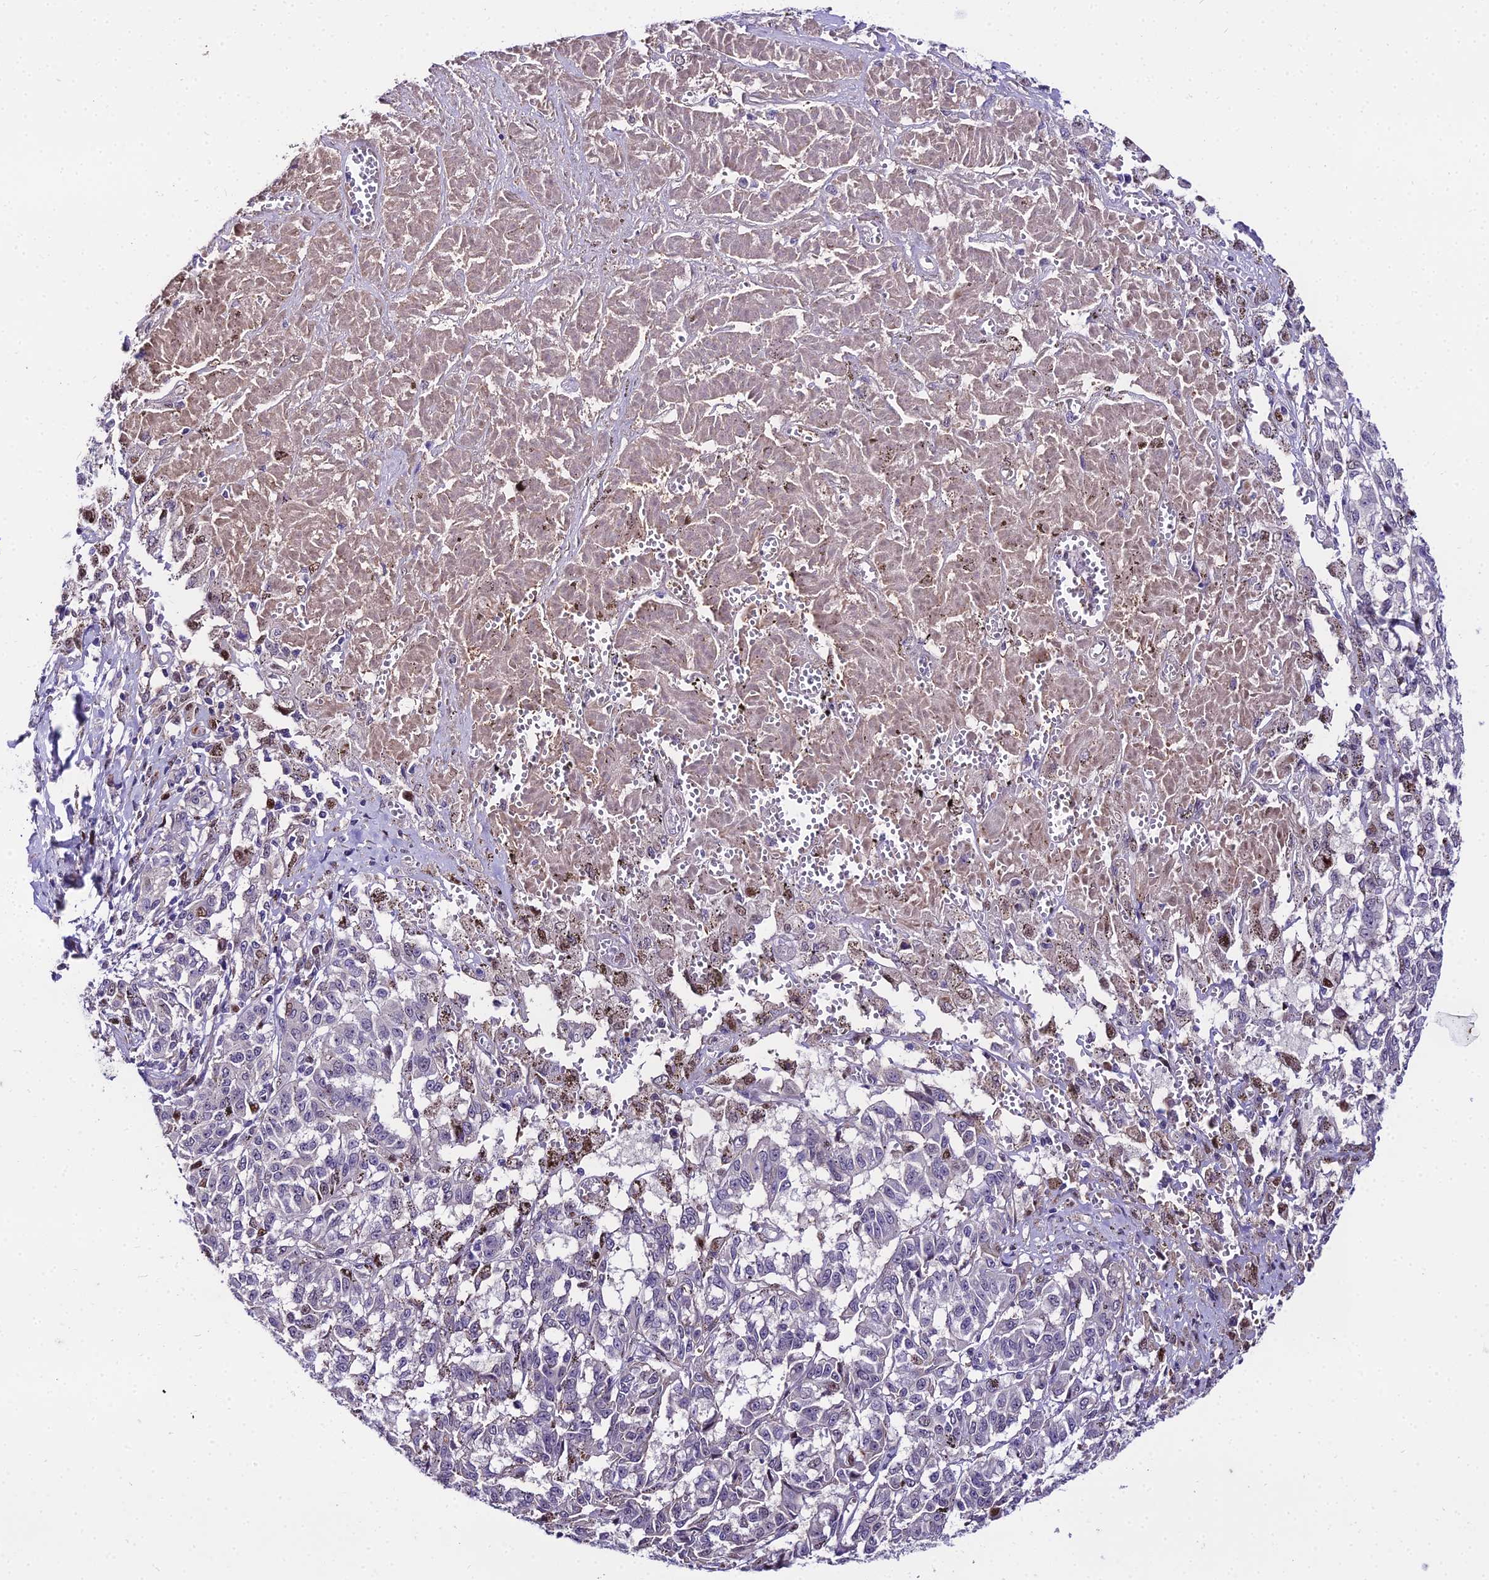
{"staining": {"intensity": "negative", "quantity": "none", "location": "none"}, "tissue": "melanoma", "cell_type": "Tumor cells", "image_type": "cancer", "snomed": [{"axis": "morphology", "description": "Malignant melanoma, NOS"}, {"axis": "topography", "description": "Skin"}], "caption": "Photomicrograph shows no protein staining in tumor cells of melanoma tissue. (Stains: DAB IHC with hematoxylin counter stain, Microscopy: brightfield microscopy at high magnification).", "gene": "TRIML2", "patient": {"sex": "female", "age": 72}}